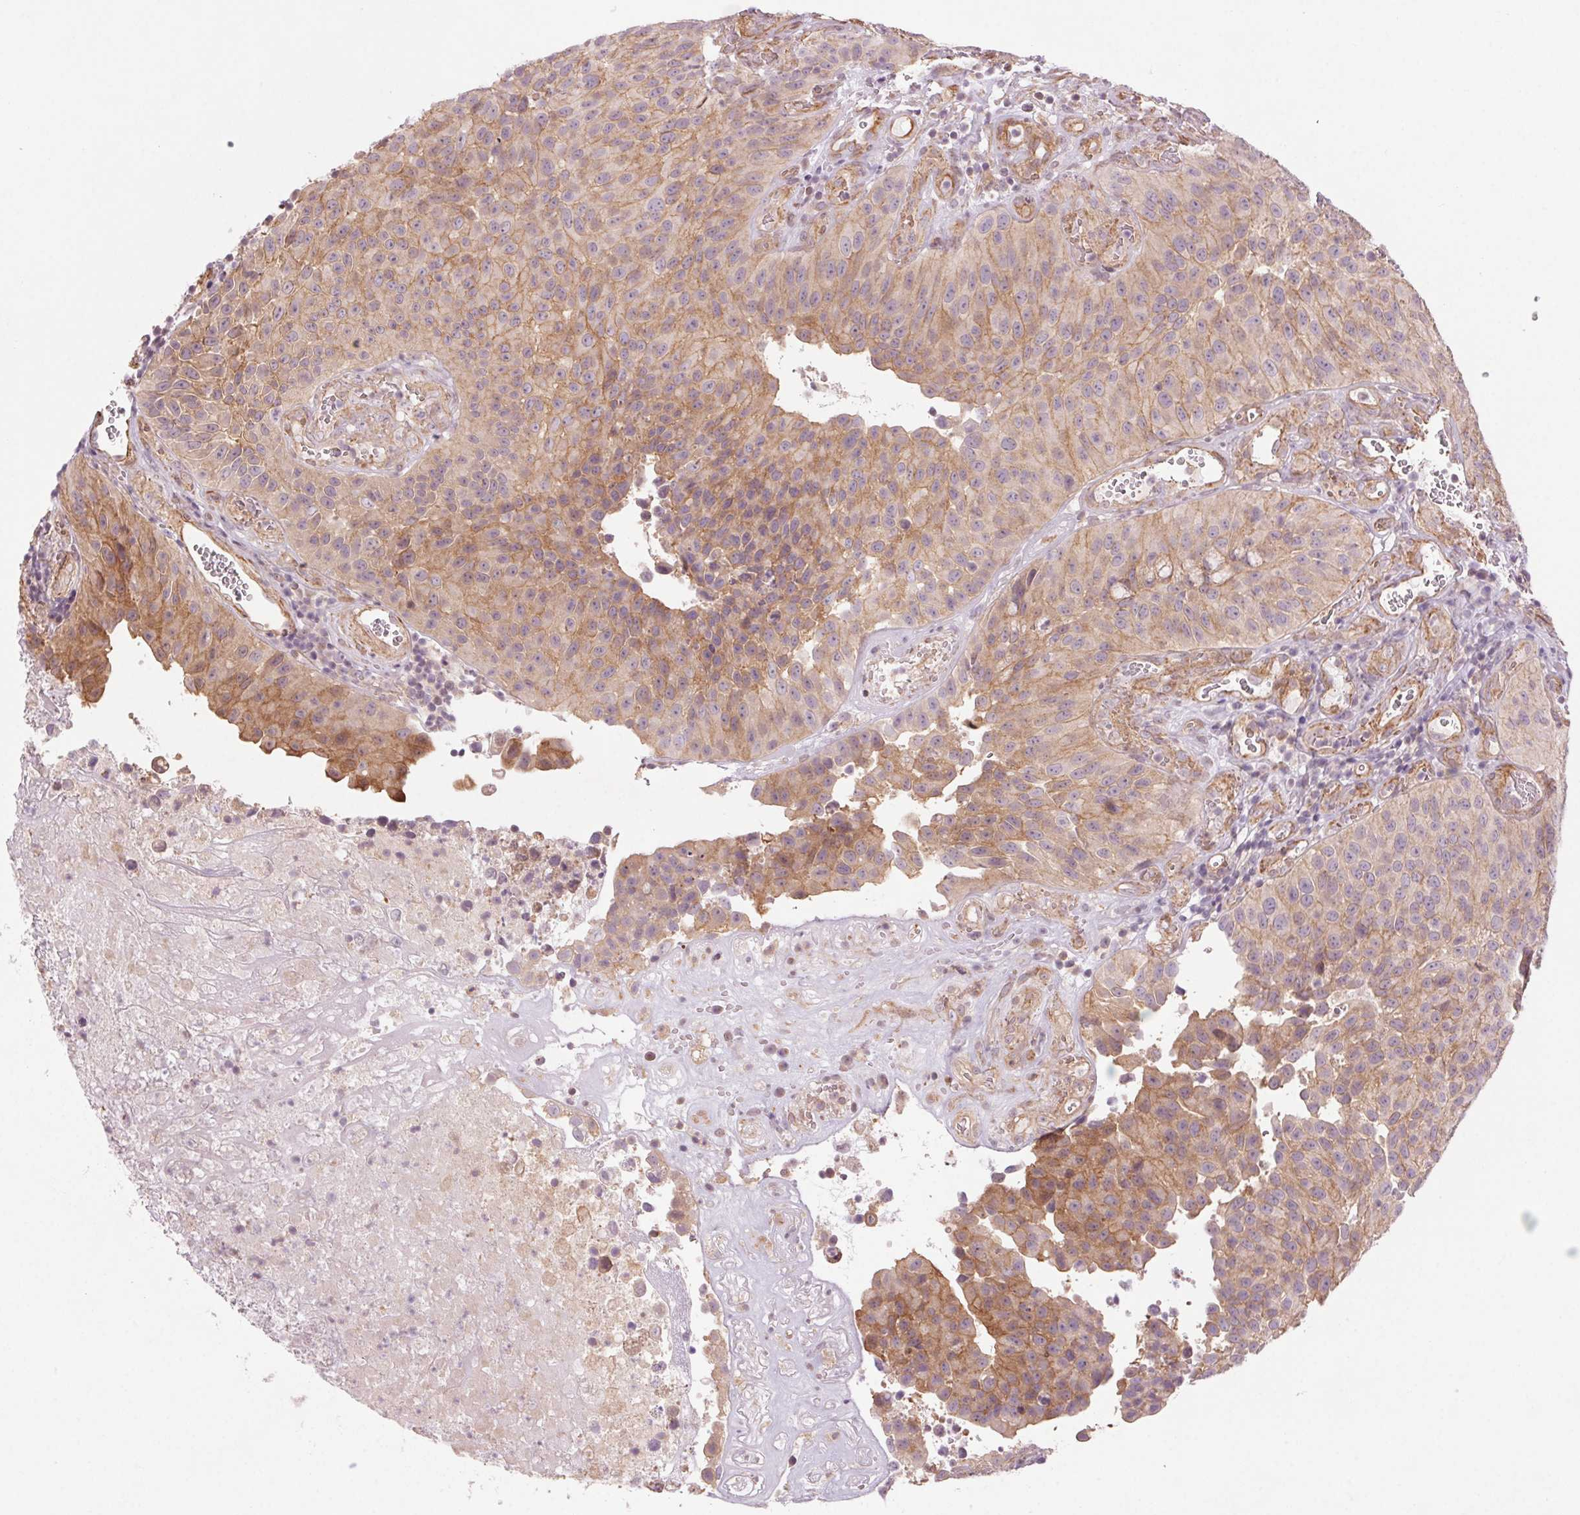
{"staining": {"intensity": "weak", "quantity": "25%-75%", "location": "cytoplasmic/membranous"}, "tissue": "urothelial cancer", "cell_type": "Tumor cells", "image_type": "cancer", "snomed": [{"axis": "morphology", "description": "Urothelial carcinoma, Low grade"}, {"axis": "topography", "description": "Urinary bladder"}], "caption": "IHC micrograph of human urothelial cancer stained for a protein (brown), which demonstrates low levels of weak cytoplasmic/membranous positivity in approximately 25%-75% of tumor cells.", "gene": "CCSER1", "patient": {"sex": "male", "age": 76}}